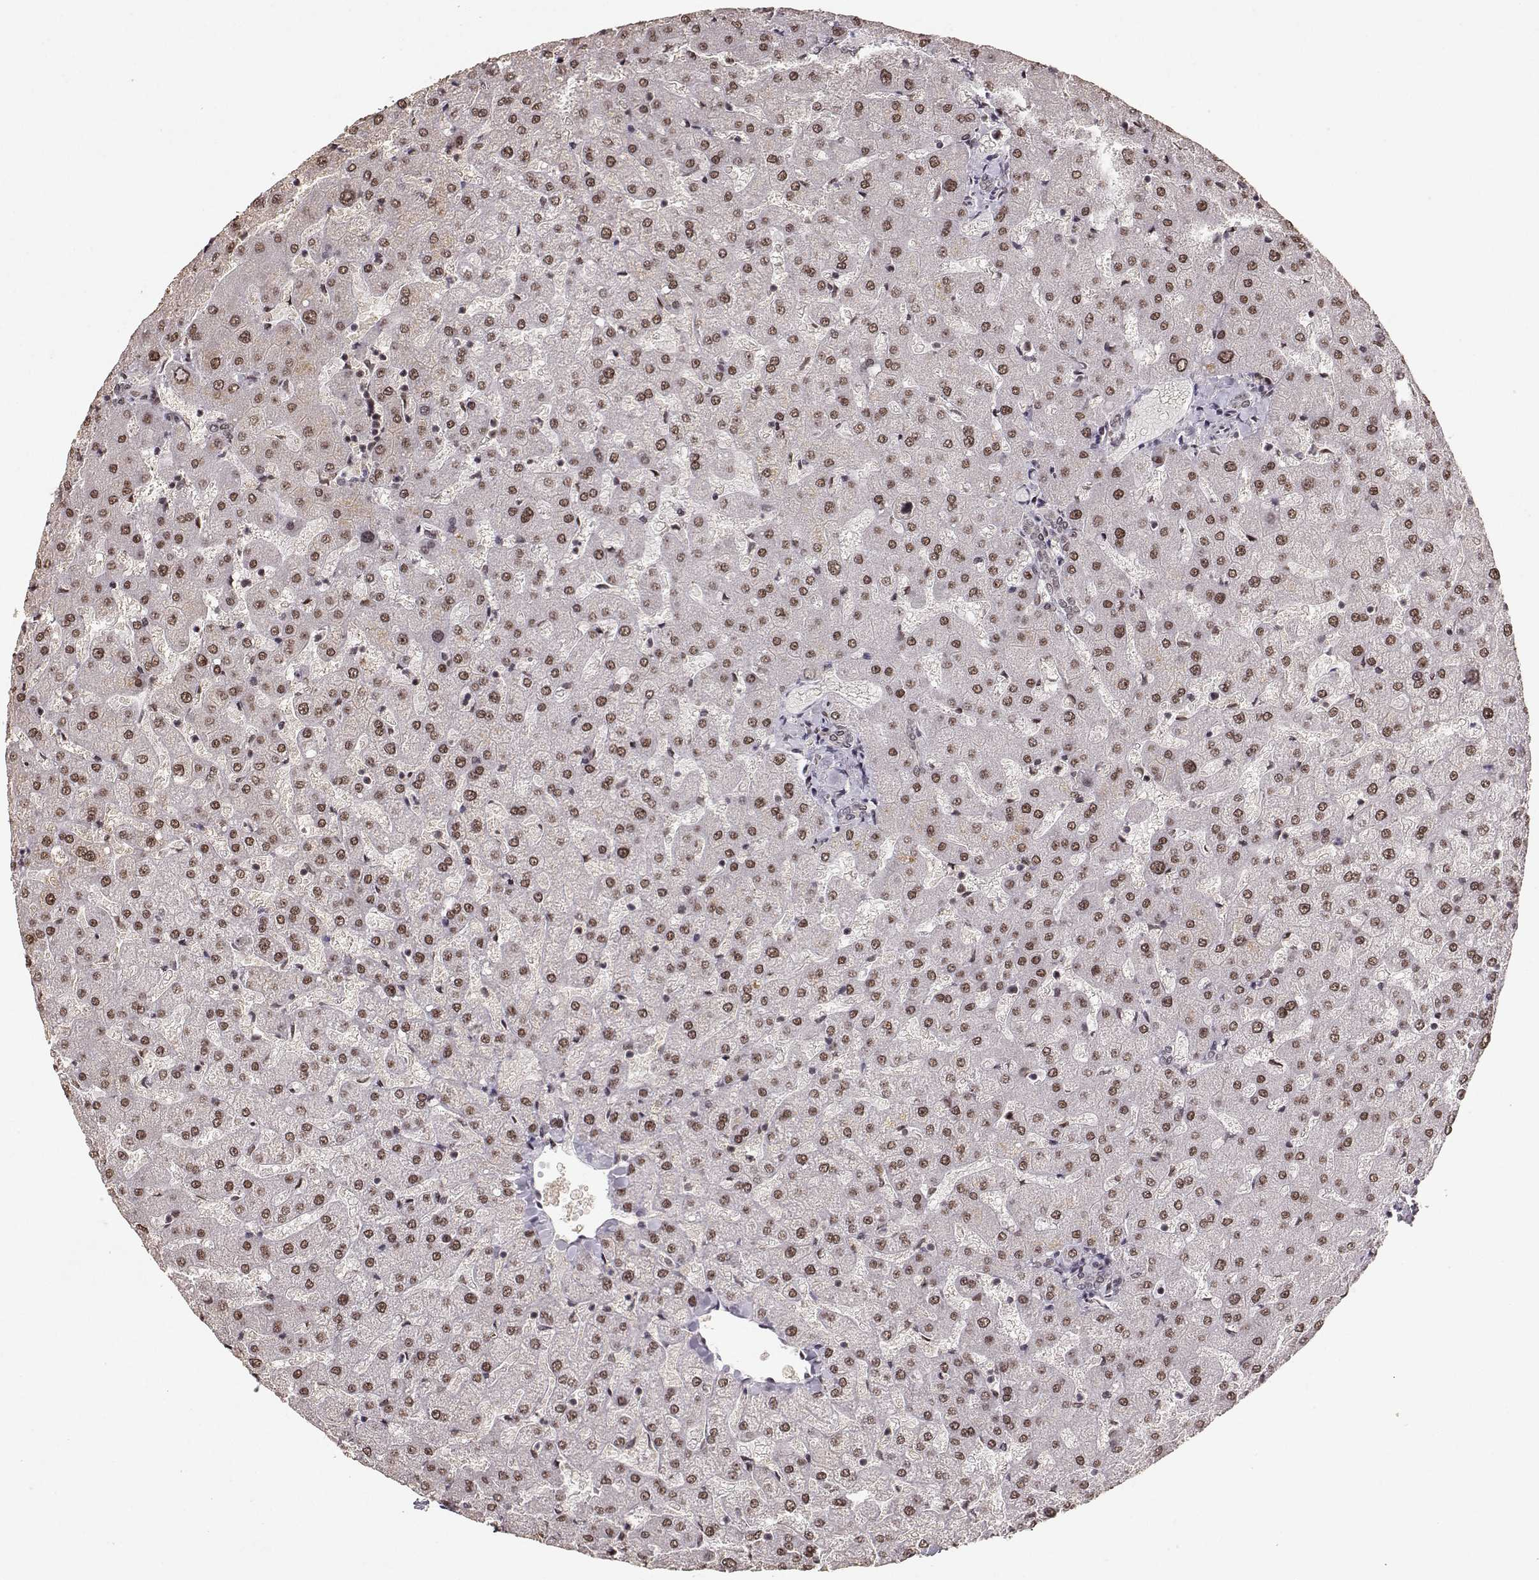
{"staining": {"intensity": "negative", "quantity": "none", "location": "none"}, "tissue": "liver", "cell_type": "Cholangiocytes", "image_type": "normal", "snomed": [{"axis": "morphology", "description": "Normal tissue, NOS"}, {"axis": "topography", "description": "Liver"}], "caption": "Immunohistochemistry photomicrograph of normal liver stained for a protein (brown), which shows no positivity in cholangiocytes.", "gene": "CSNK2A1", "patient": {"sex": "female", "age": 50}}